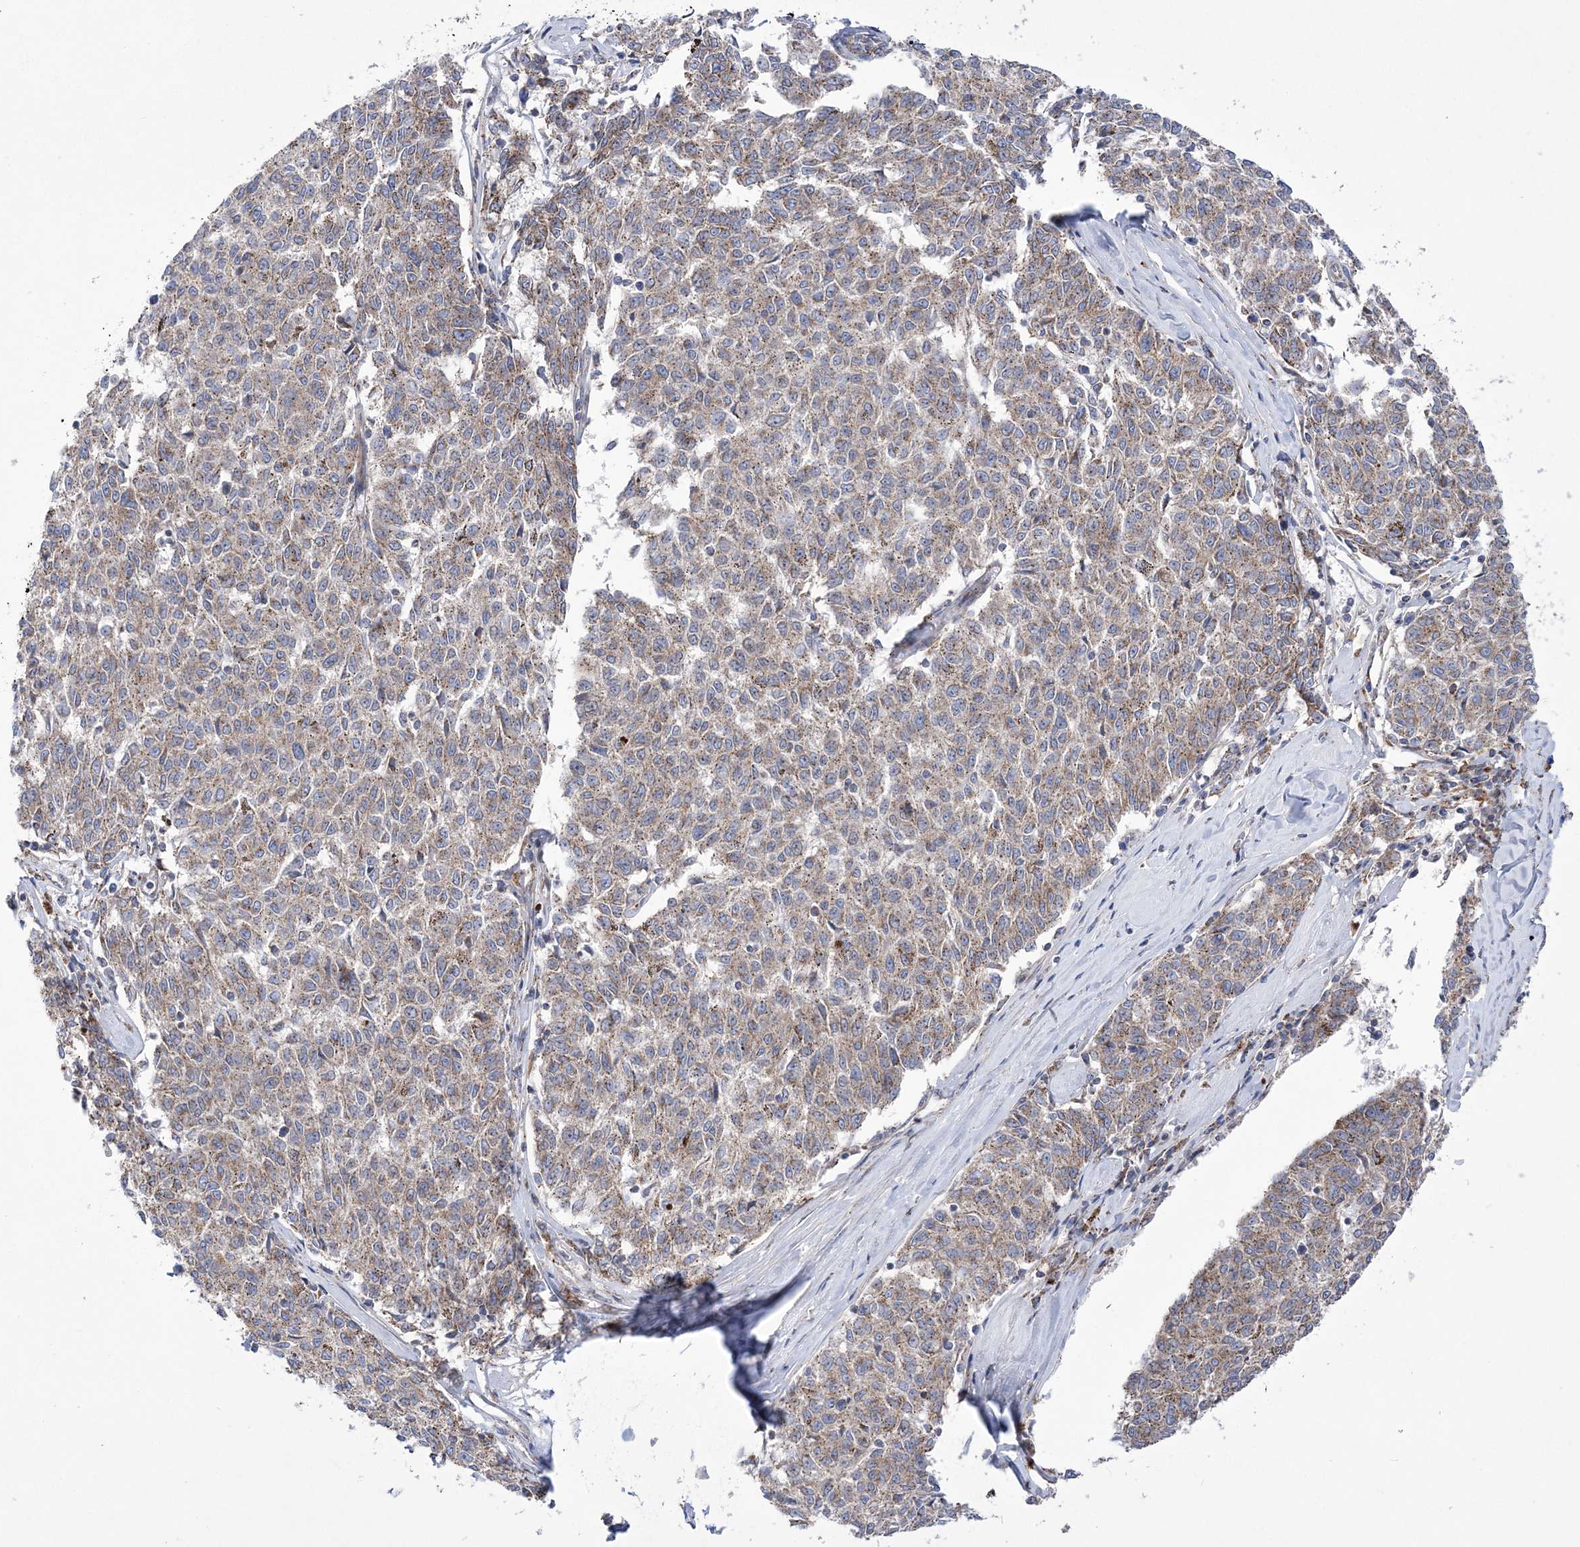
{"staining": {"intensity": "weak", "quantity": ">75%", "location": "cytoplasmic/membranous"}, "tissue": "melanoma", "cell_type": "Tumor cells", "image_type": "cancer", "snomed": [{"axis": "morphology", "description": "Malignant melanoma, NOS"}, {"axis": "topography", "description": "Skin"}], "caption": "Protein analysis of malignant melanoma tissue displays weak cytoplasmic/membranous positivity in about >75% of tumor cells.", "gene": "COPB2", "patient": {"sex": "female", "age": 72}}